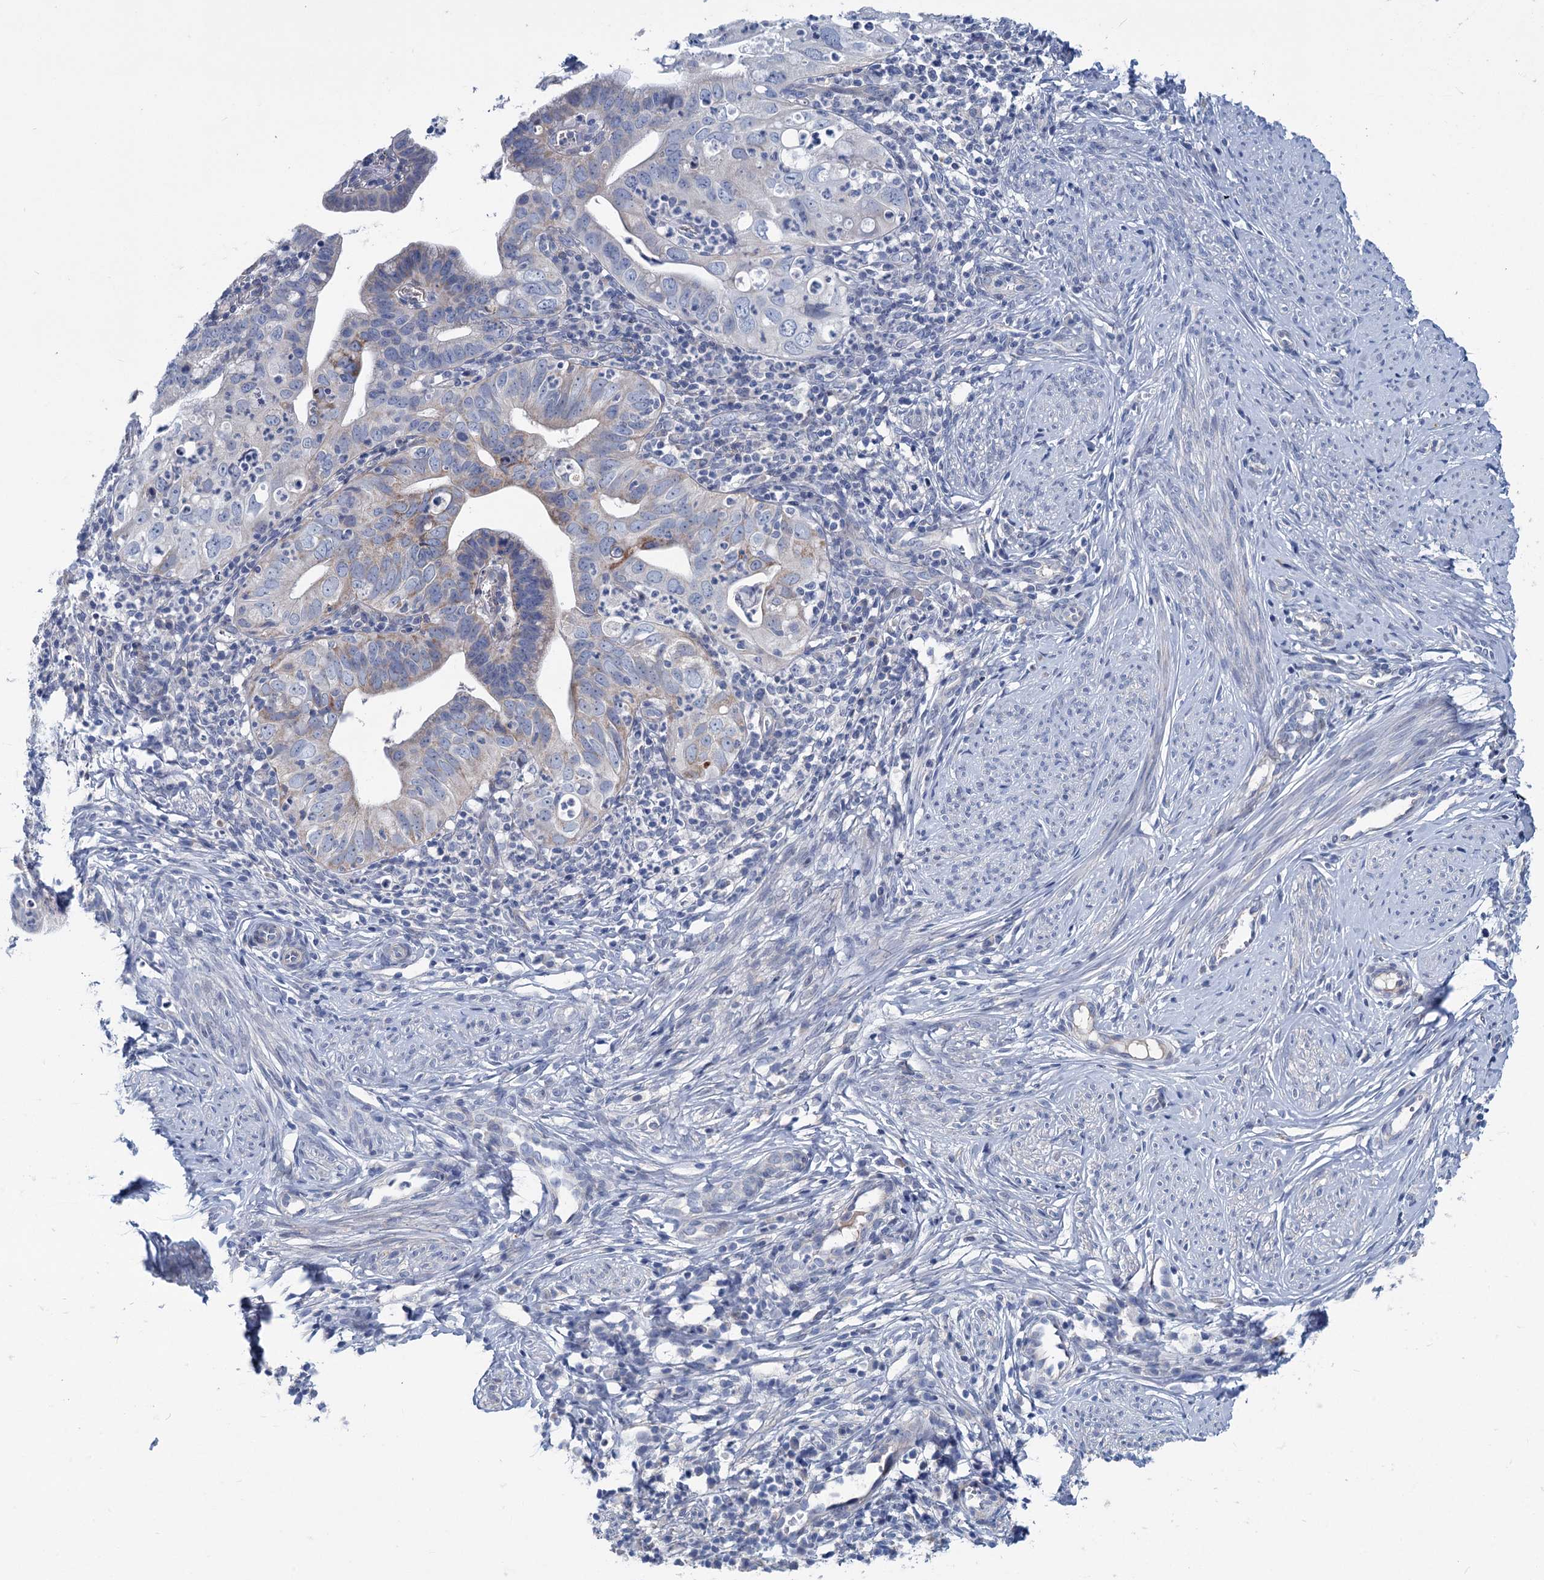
{"staining": {"intensity": "weak", "quantity": "<25%", "location": "cytoplasmic/membranous"}, "tissue": "cervical cancer", "cell_type": "Tumor cells", "image_type": "cancer", "snomed": [{"axis": "morphology", "description": "Adenocarcinoma, NOS"}, {"axis": "topography", "description": "Cervix"}], "caption": "The histopathology image displays no significant positivity in tumor cells of cervical adenocarcinoma.", "gene": "CHDH", "patient": {"sex": "female", "age": 36}}